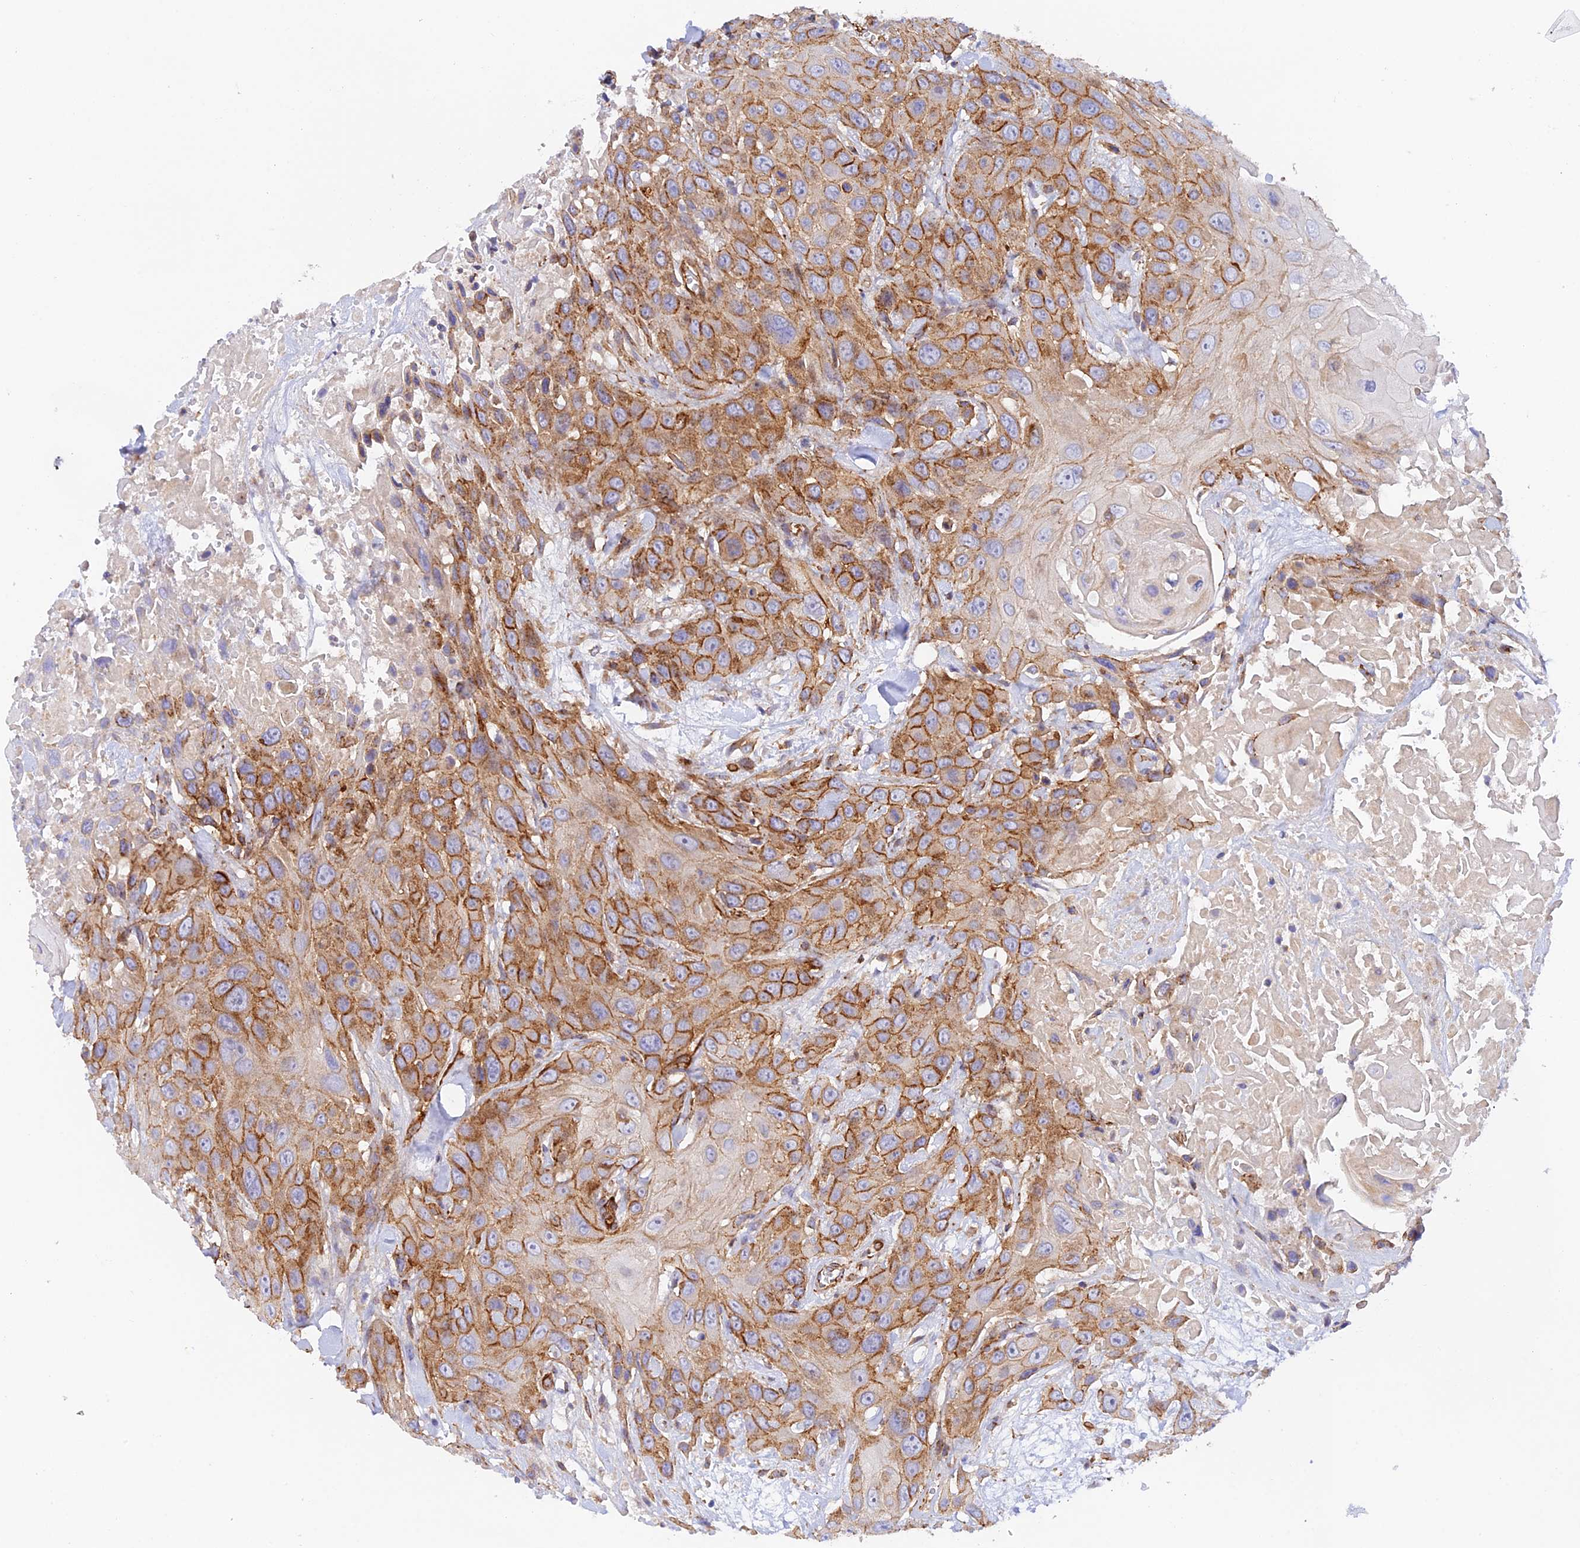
{"staining": {"intensity": "moderate", "quantity": ">75%", "location": "cytoplasmic/membranous"}, "tissue": "head and neck cancer", "cell_type": "Tumor cells", "image_type": "cancer", "snomed": [{"axis": "morphology", "description": "Squamous cell carcinoma, NOS"}, {"axis": "topography", "description": "Head-Neck"}], "caption": "Protein staining of head and neck squamous cell carcinoma tissue exhibits moderate cytoplasmic/membranous staining in approximately >75% of tumor cells.", "gene": "MYO9A", "patient": {"sex": "male", "age": 81}}